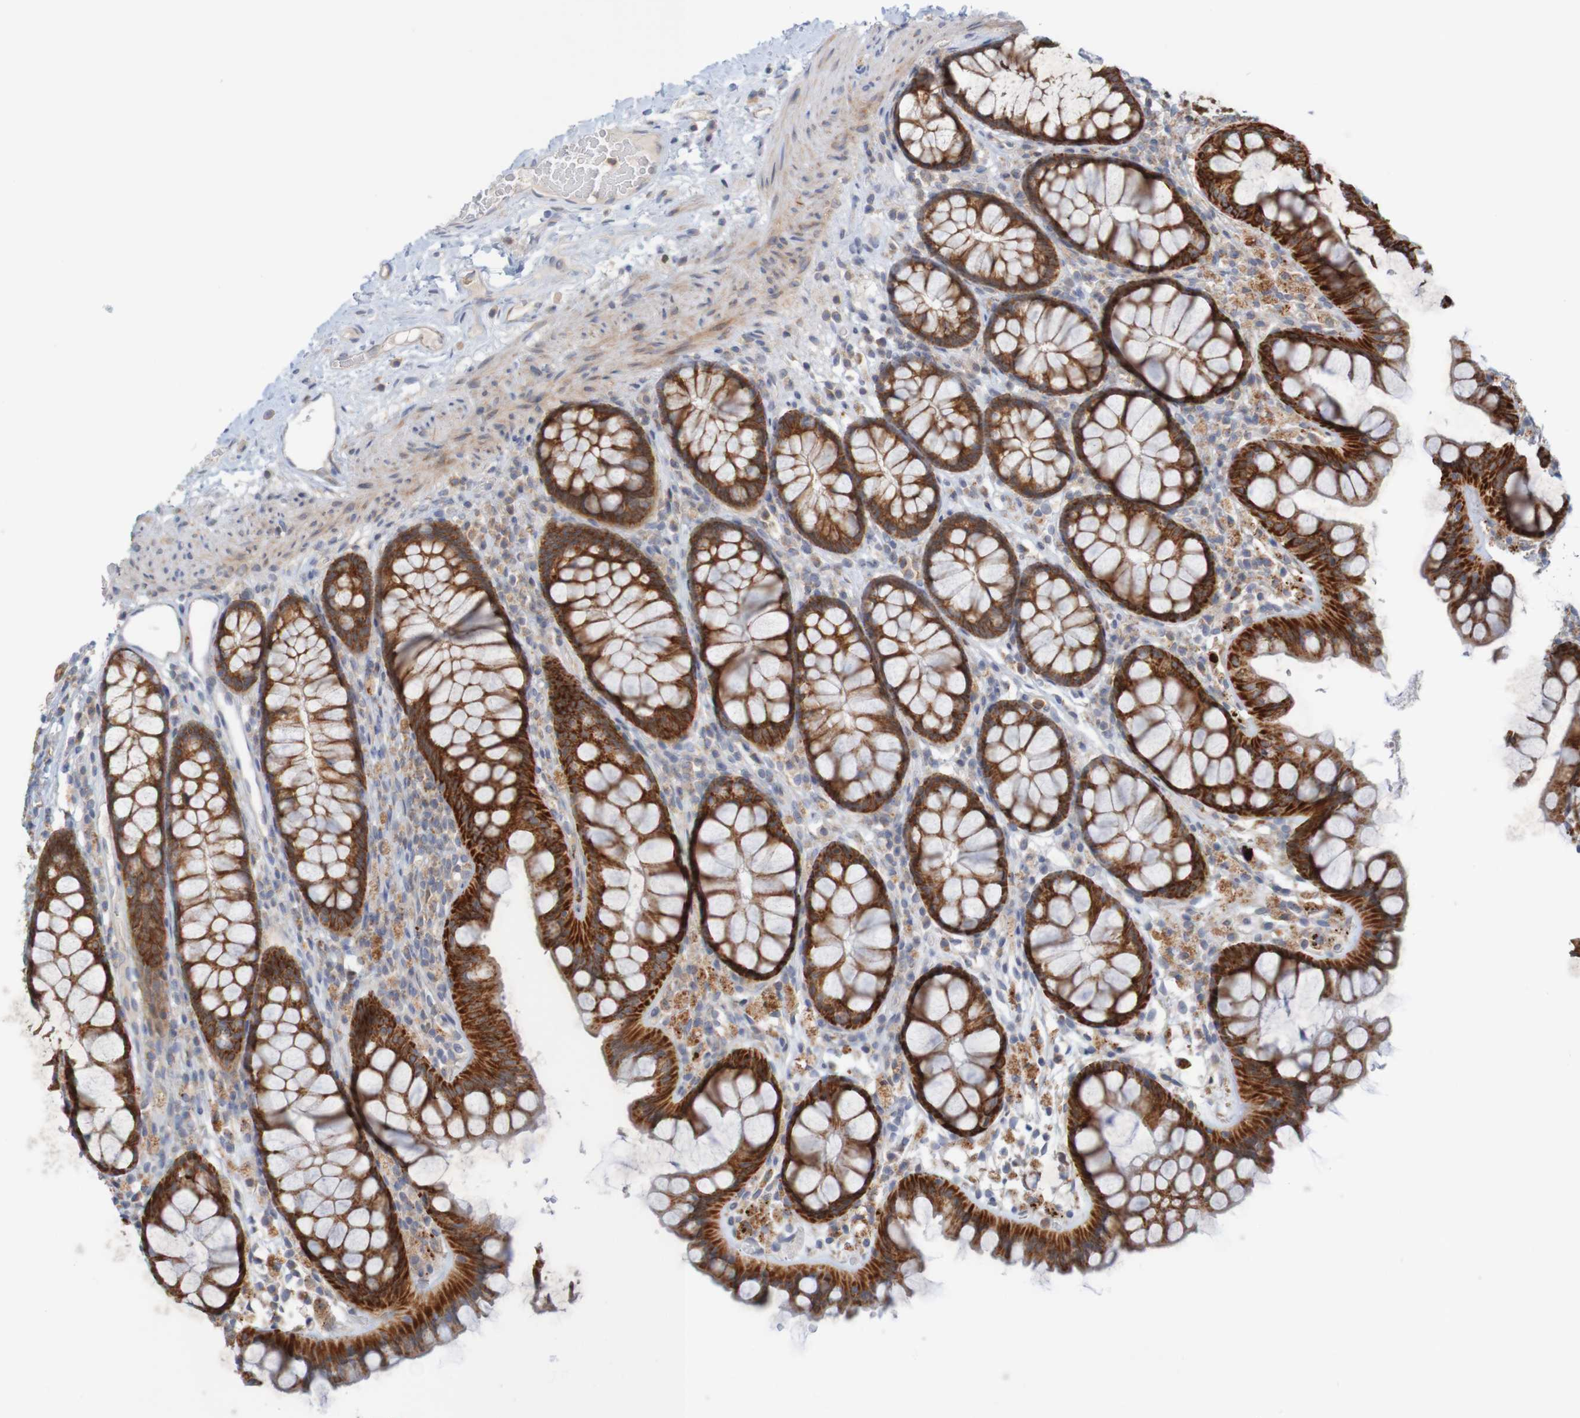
{"staining": {"intensity": "weak", "quantity": "25%-75%", "location": "cytoplasmic/membranous"}, "tissue": "colon", "cell_type": "Endothelial cells", "image_type": "normal", "snomed": [{"axis": "morphology", "description": "Normal tissue, NOS"}, {"axis": "topography", "description": "Colon"}], "caption": "A low amount of weak cytoplasmic/membranous positivity is seen in approximately 25%-75% of endothelial cells in unremarkable colon.", "gene": "NAV2", "patient": {"sex": "female", "age": 55}}